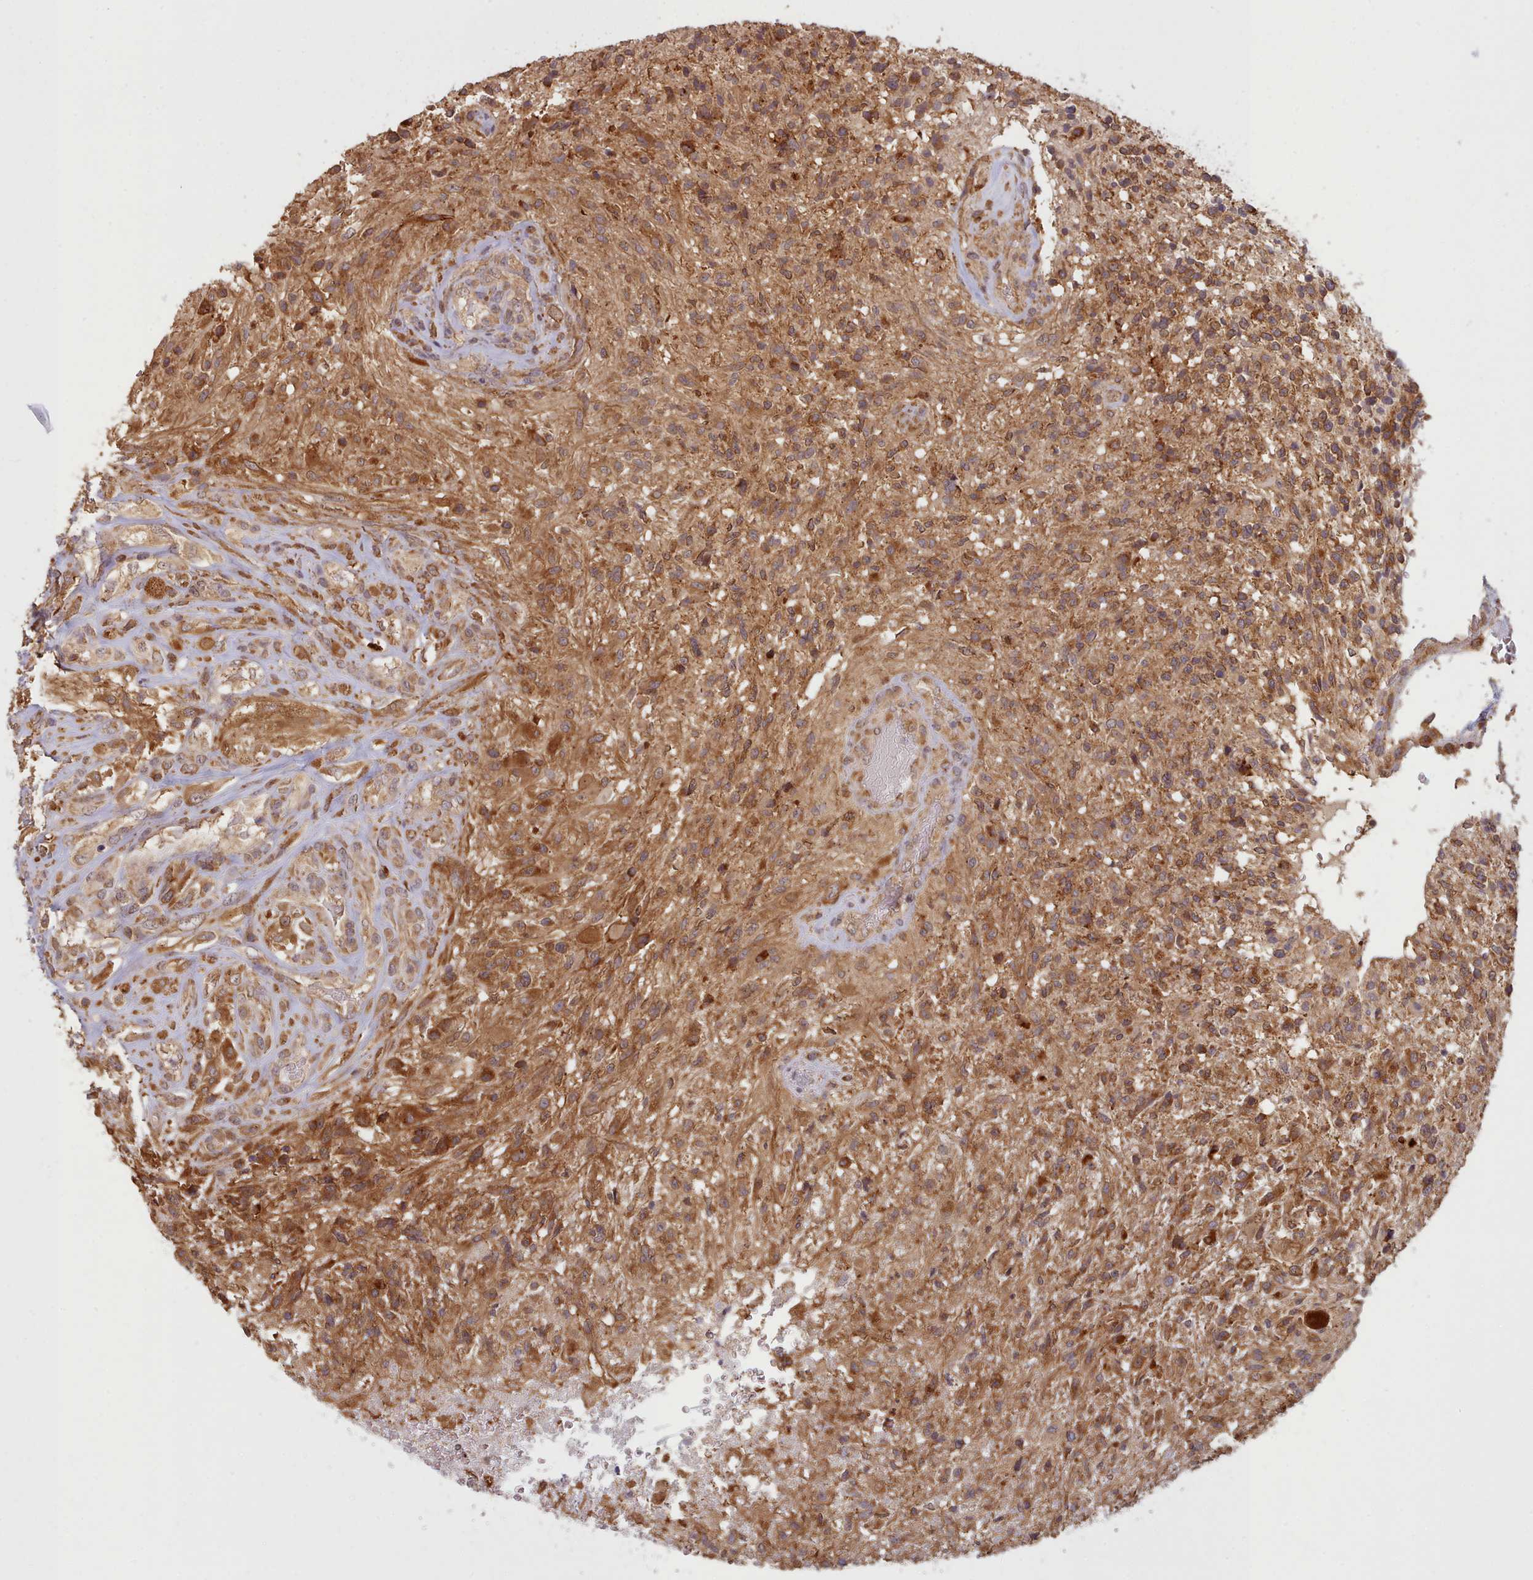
{"staining": {"intensity": "moderate", "quantity": ">75%", "location": "cytoplasmic/membranous"}, "tissue": "glioma", "cell_type": "Tumor cells", "image_type": "cancer", "snomed": [{"axis": "morphology", "description": "Glioma, malignant, High grade"}, {"axis": "topography", "description": "Brain"}], "caption": "Immunohistochemical staining of human malignant glioma (high-grade) demonstrates moderate cytoplasmic/membranous protein staining in about >75% of tumor cells.", "gene": "CRYBG1", "patient": {"sex": "male", "age": 56}}